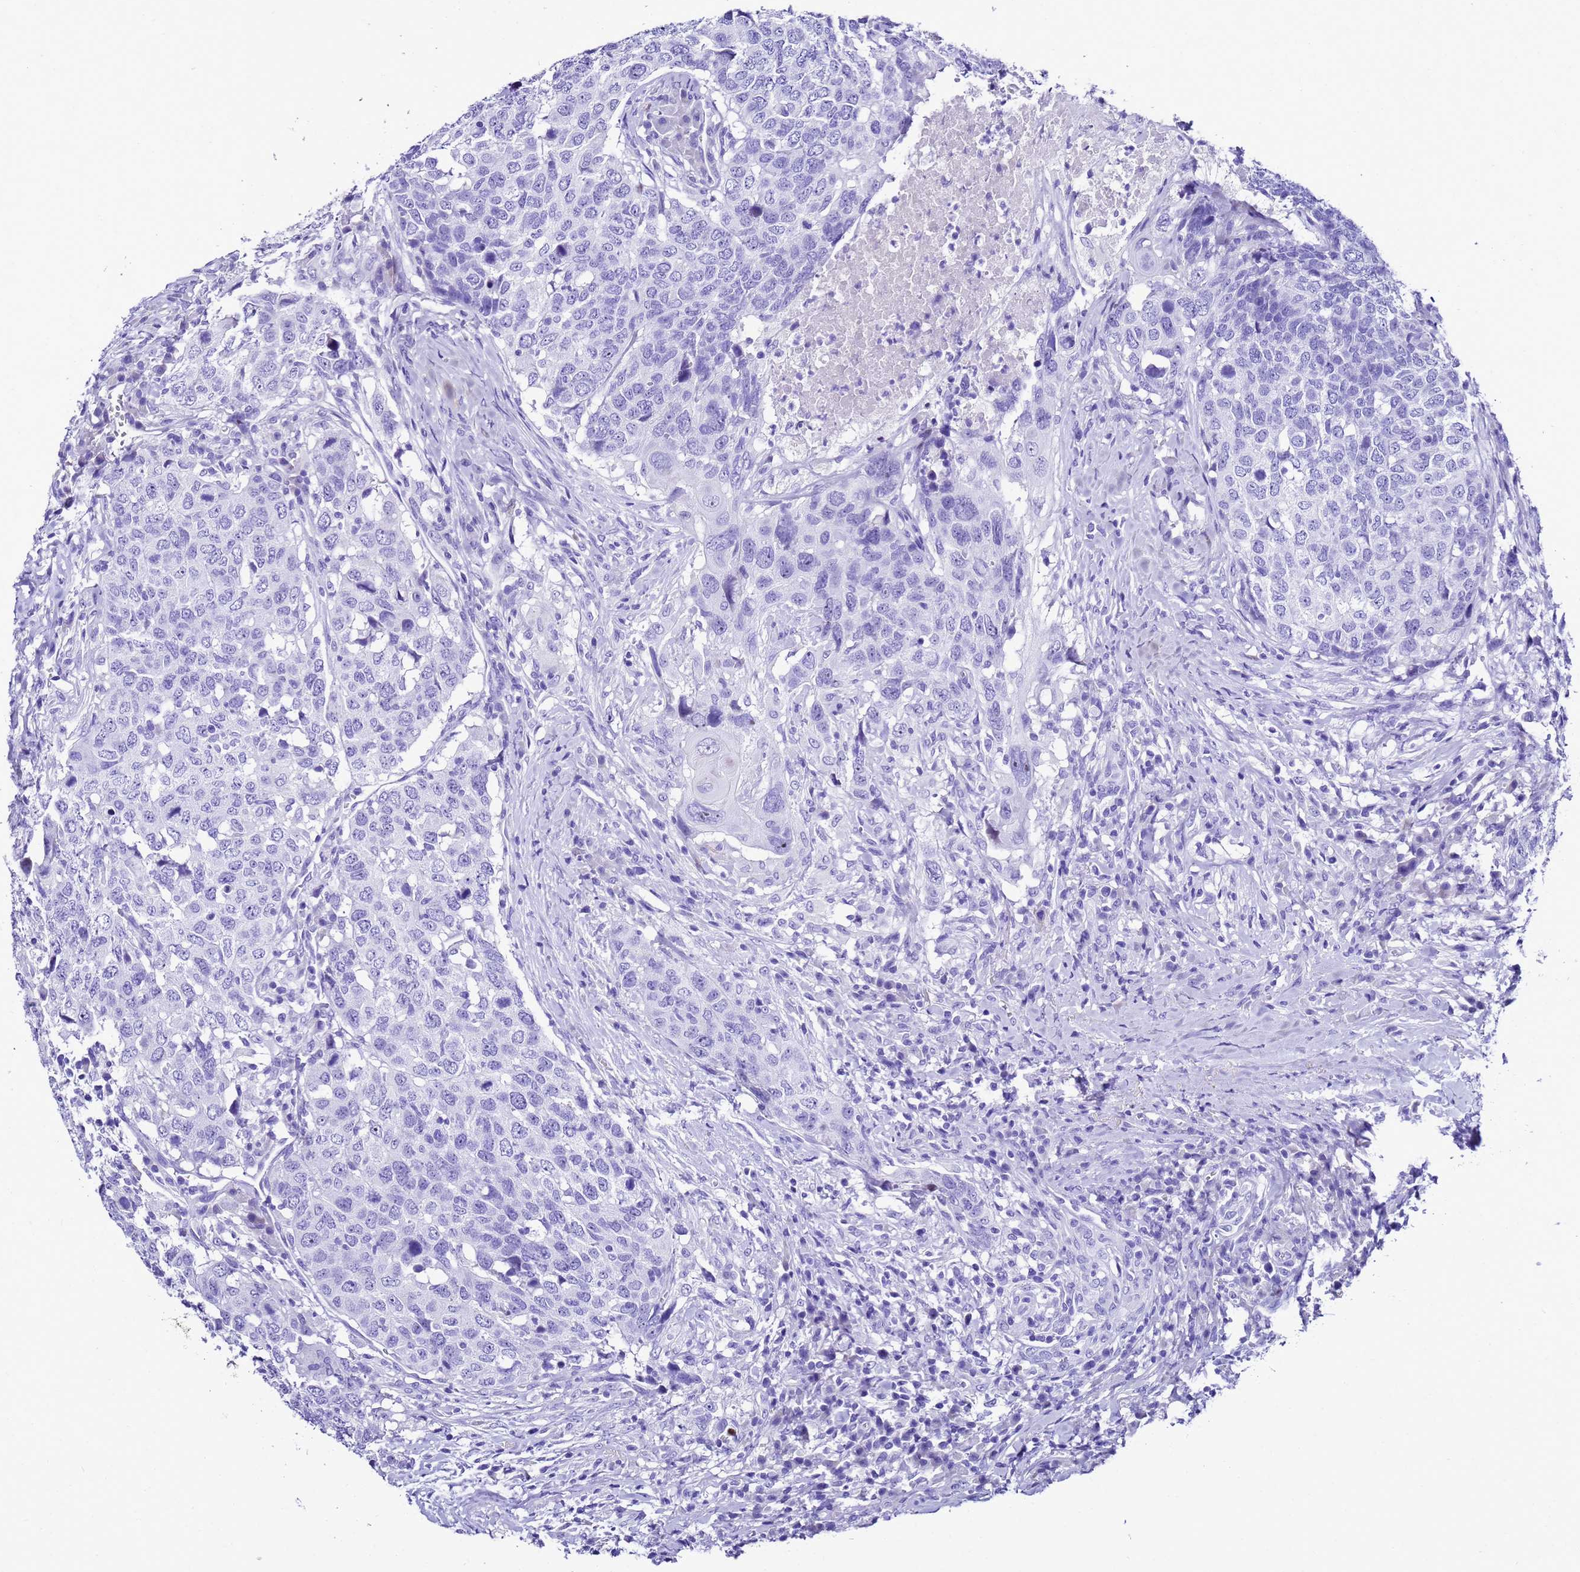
{"staining": {"intensity": "negative", "quantity": "none", "location": "none"}, "tissue": "head and neck cancer", "cell_type": "Tumor cells", "image_type": "cancer", "snomed": [{"axis": "morphology", "description": "Squamous cell carcinoma, NOS"}, {"axis": "topography", "description": "Head-Neck"}], "caption": "The immunohistochemistry (IHC) micrograph has no significant expression in tumor cells of head and neck squamous cell carcinoma tissue. (Brightfield microscopy of DAB (3,3'-diaminobenzidine) immunohistochemistry (IHC) at high magnification).", "gene": "UGT2B10", "patient": {"sex": "male", "age": 66}}